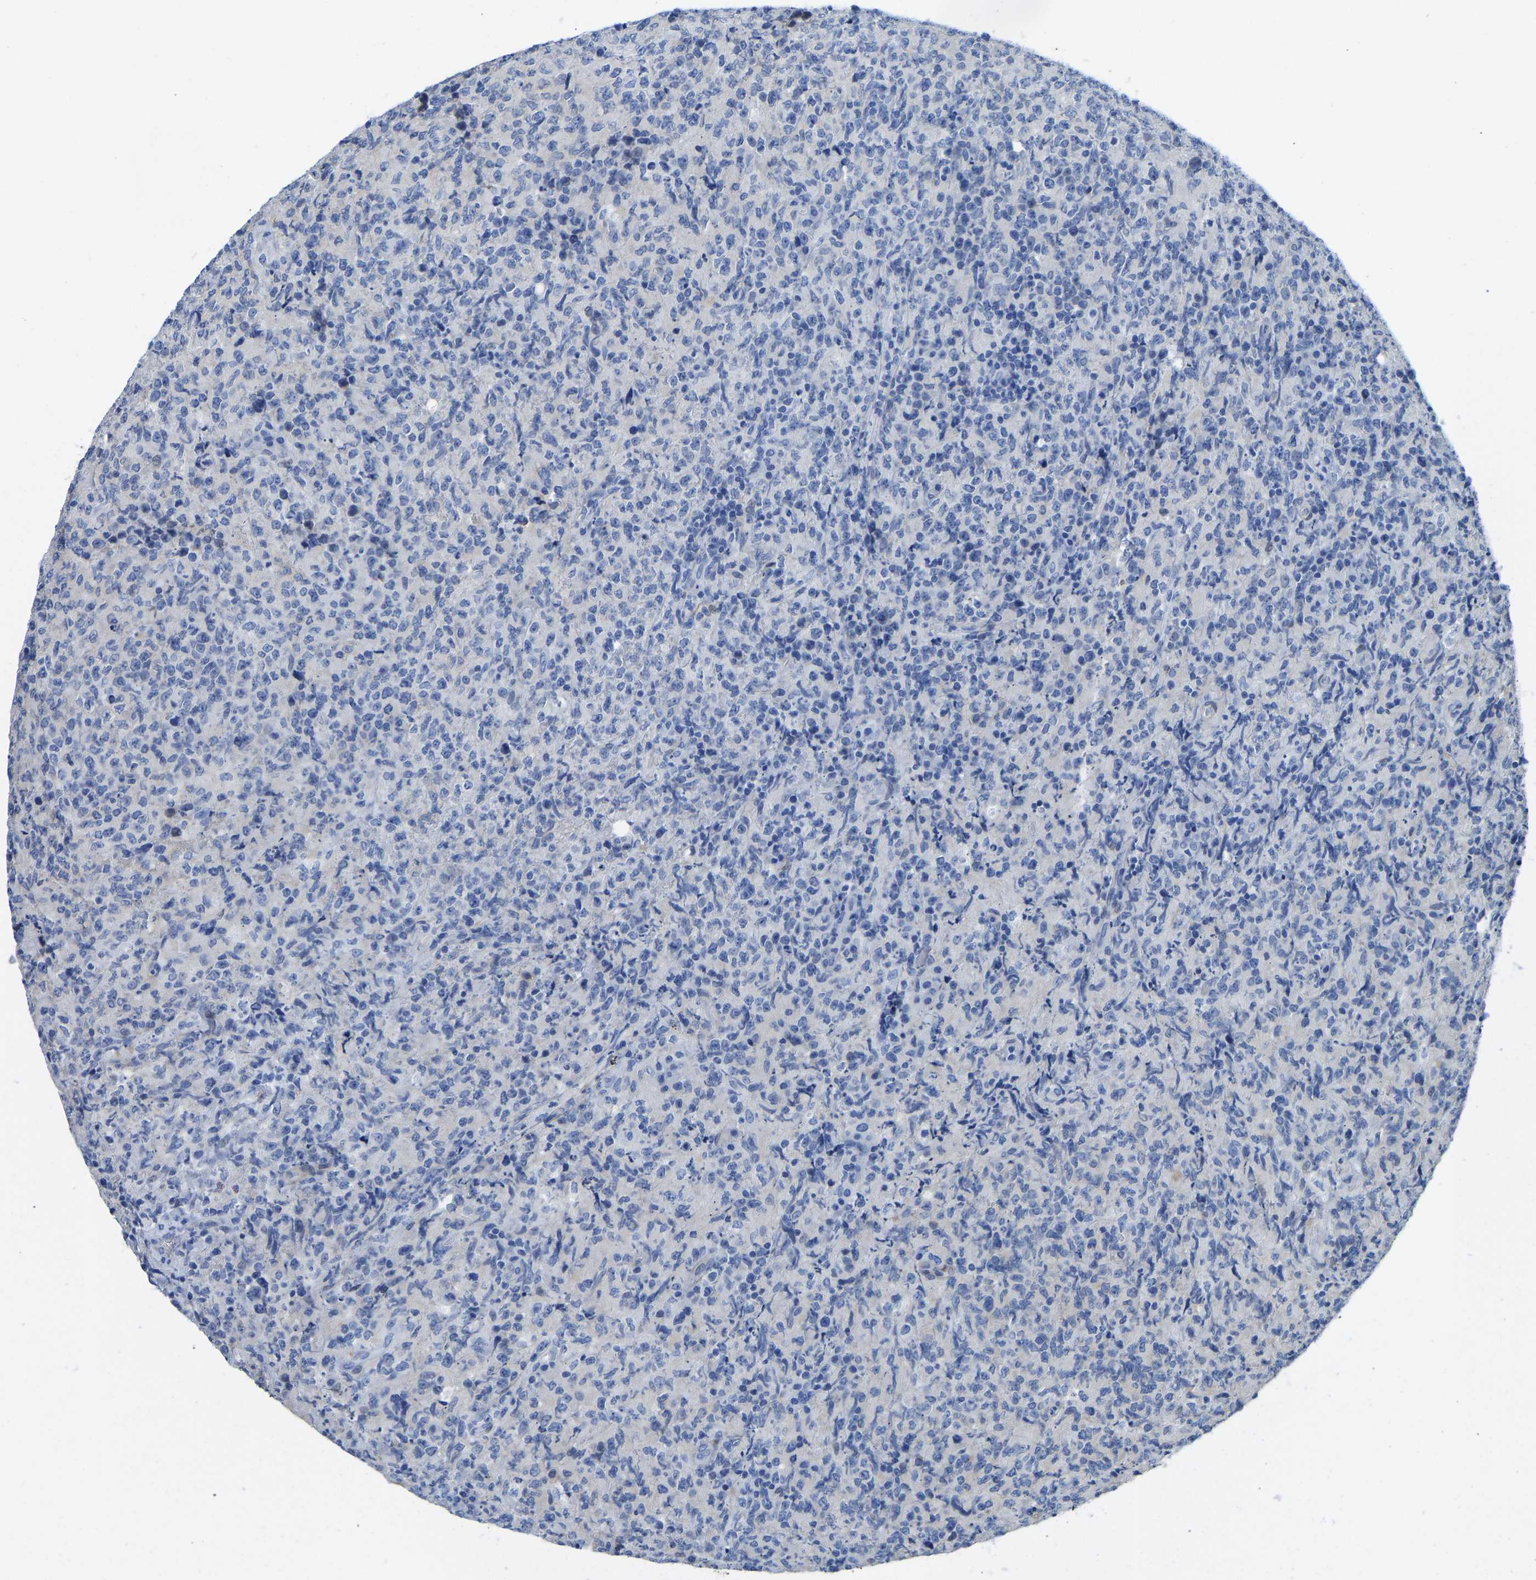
{"staining": {"intensity": "negative", "quantity": "none", "location": "none"}, "tissue": "lymphoma", "cell_type": "Tumor cells", "image_type": "cancer", "snomed": [{"axis": "morphology", "description": "Malignant lymphoma, non-Hodgkin's type, High grade"}, {"axis": "topography", "description": "Tonsil"}], "caption": "Protein analysis of lymphoma reveals no significant expression in tumor cells.", "gene": "NKAIN3", "patient": {"sex": "female", "age": 36}}